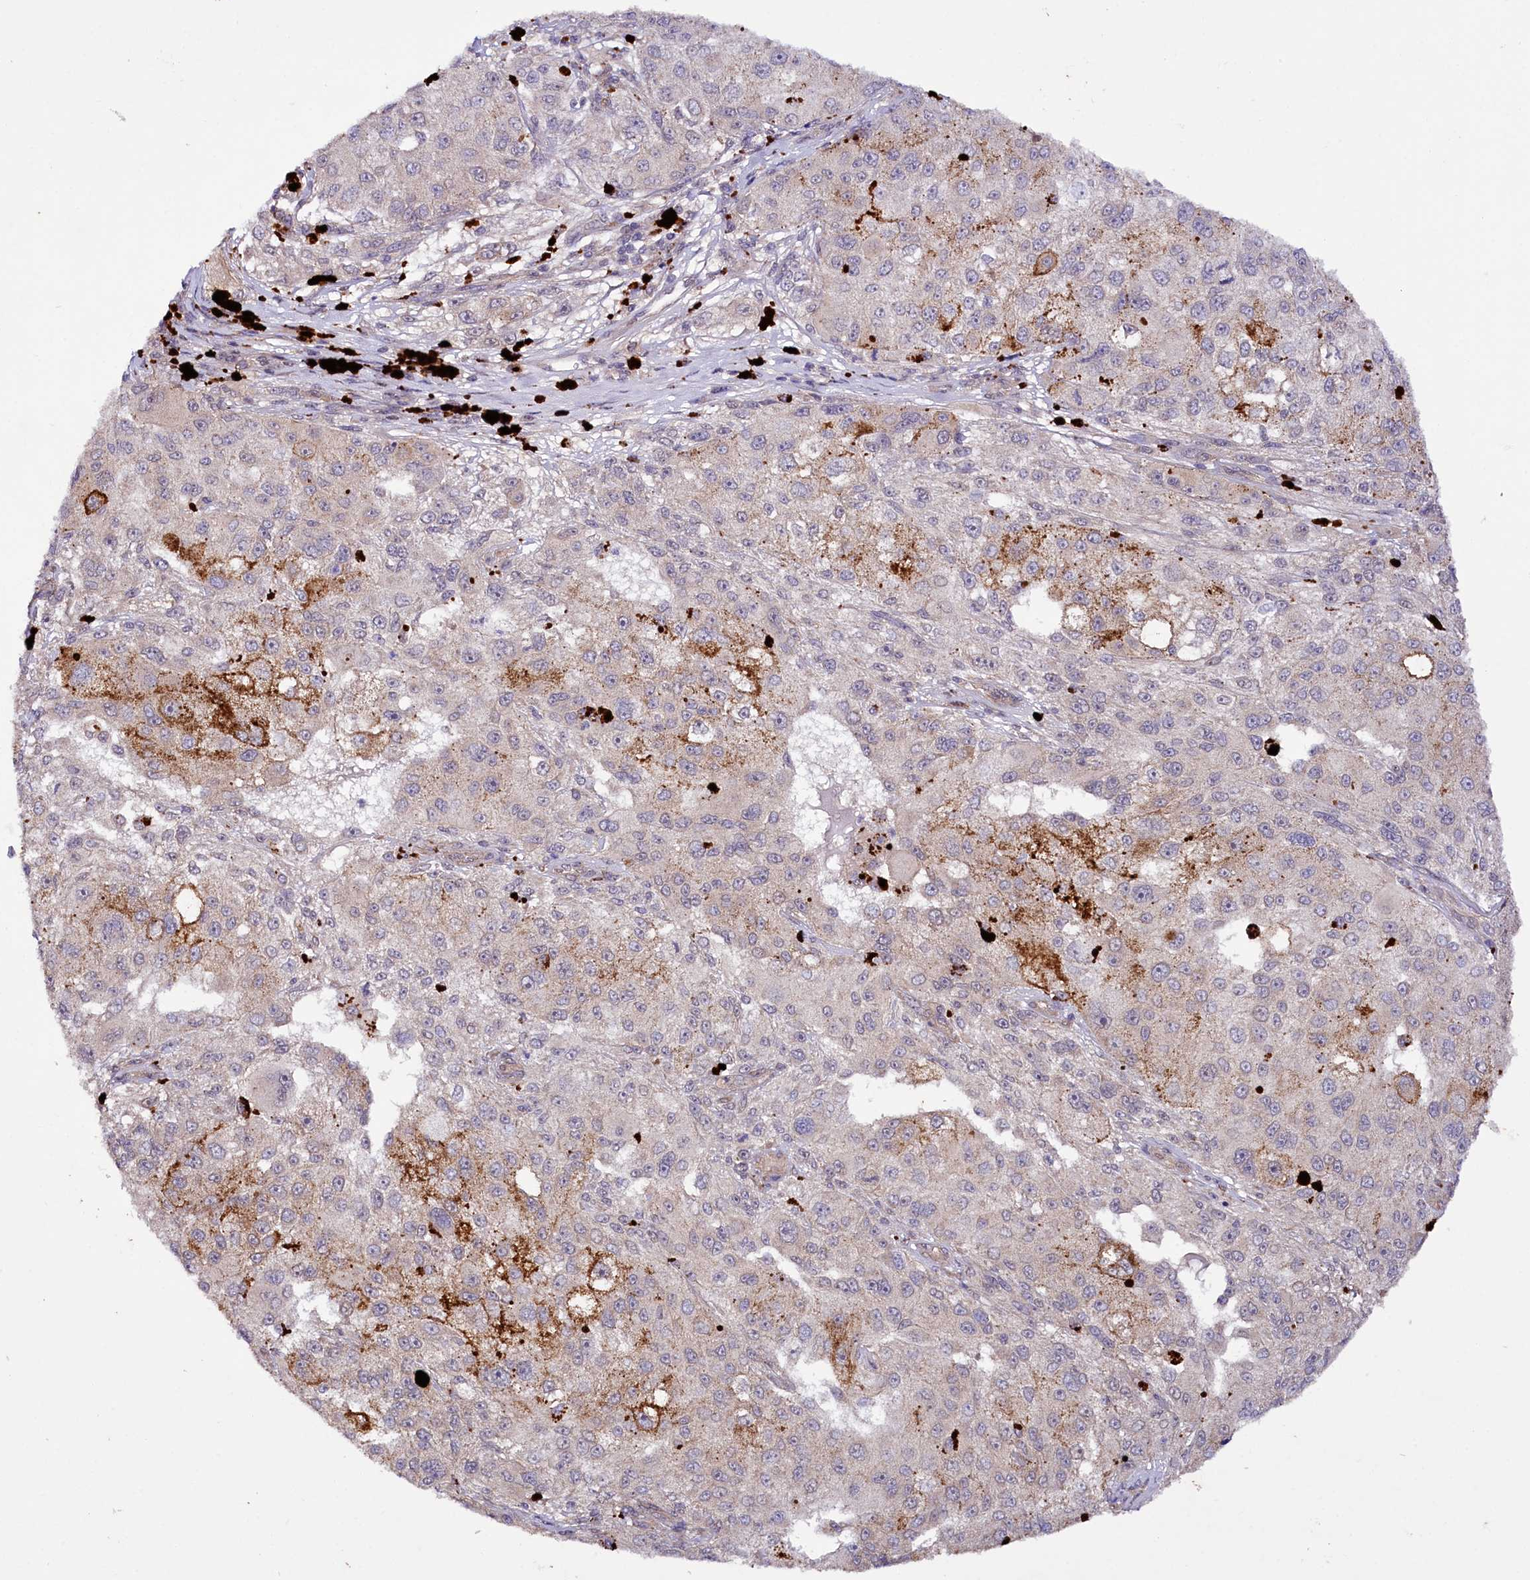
{"staining": {"intensity": "negative", "quantity": "none", "location": "none"}, "tissue": "melanoma", "cell_type": "Tumor cells", "image_type": "cancer", "snomed": [{"axis": "morphology", "description": "Necrosis, NOS"}, {"axis": "morphology", "description": "Malignant melanoma, NOS"}, {"axis": "topography", "description": "Skin"}], "caption": "Immunohistochemistry (IHC) of malignant melanoma shows no staining in tumor cells.", "gene": "PHLDB1", "patient": {"sex": "female", "age": 87}}